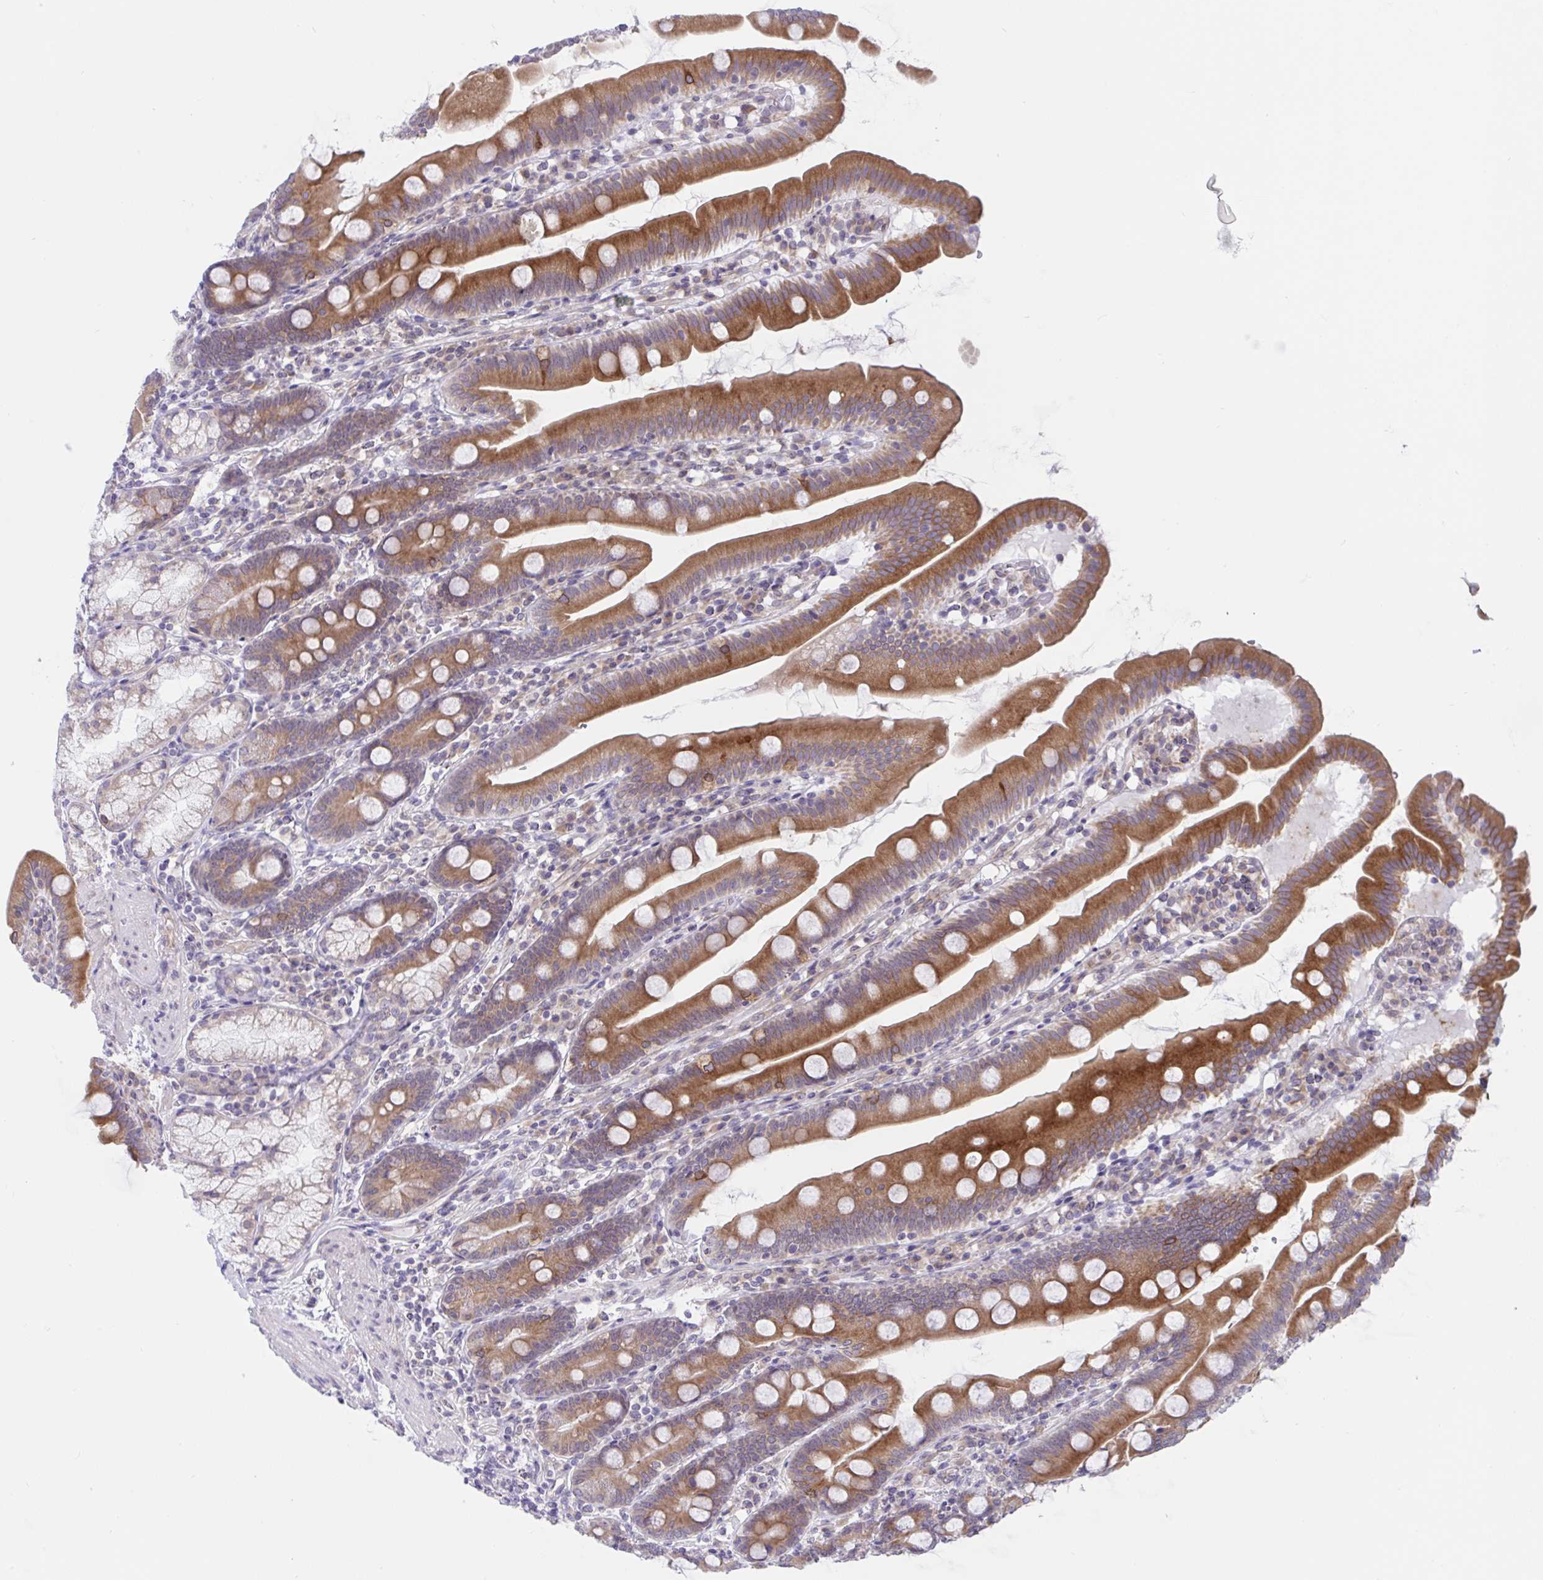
{"staining": {"intensity": "strong", "quantity": ">75%", "location": "cytoplasmic/membranous"}, "tissue": "duodenum", "cell_type": "Glandular cells", "image_type": "normal", "snomed": [{"axis": "morphology", "description": "Normal tissue, NOS"}, {"axis": "topography", "description": "Duodenum"}], "caption": "Duodenum stained with DAB (3,3'-diaminobenzidine) immunohistochemistry shows high levels of strong cytoplasmic/membranous staining in approximately >75% of glandular cells. (Stains: DAB (3,3'-diaminobenzidine) in brown, nuclei in blue, Microscopy: brightfield microscopy at high magnification).", "gene": "CAMLG", "patient": {"sex": "female", "age": 67}}